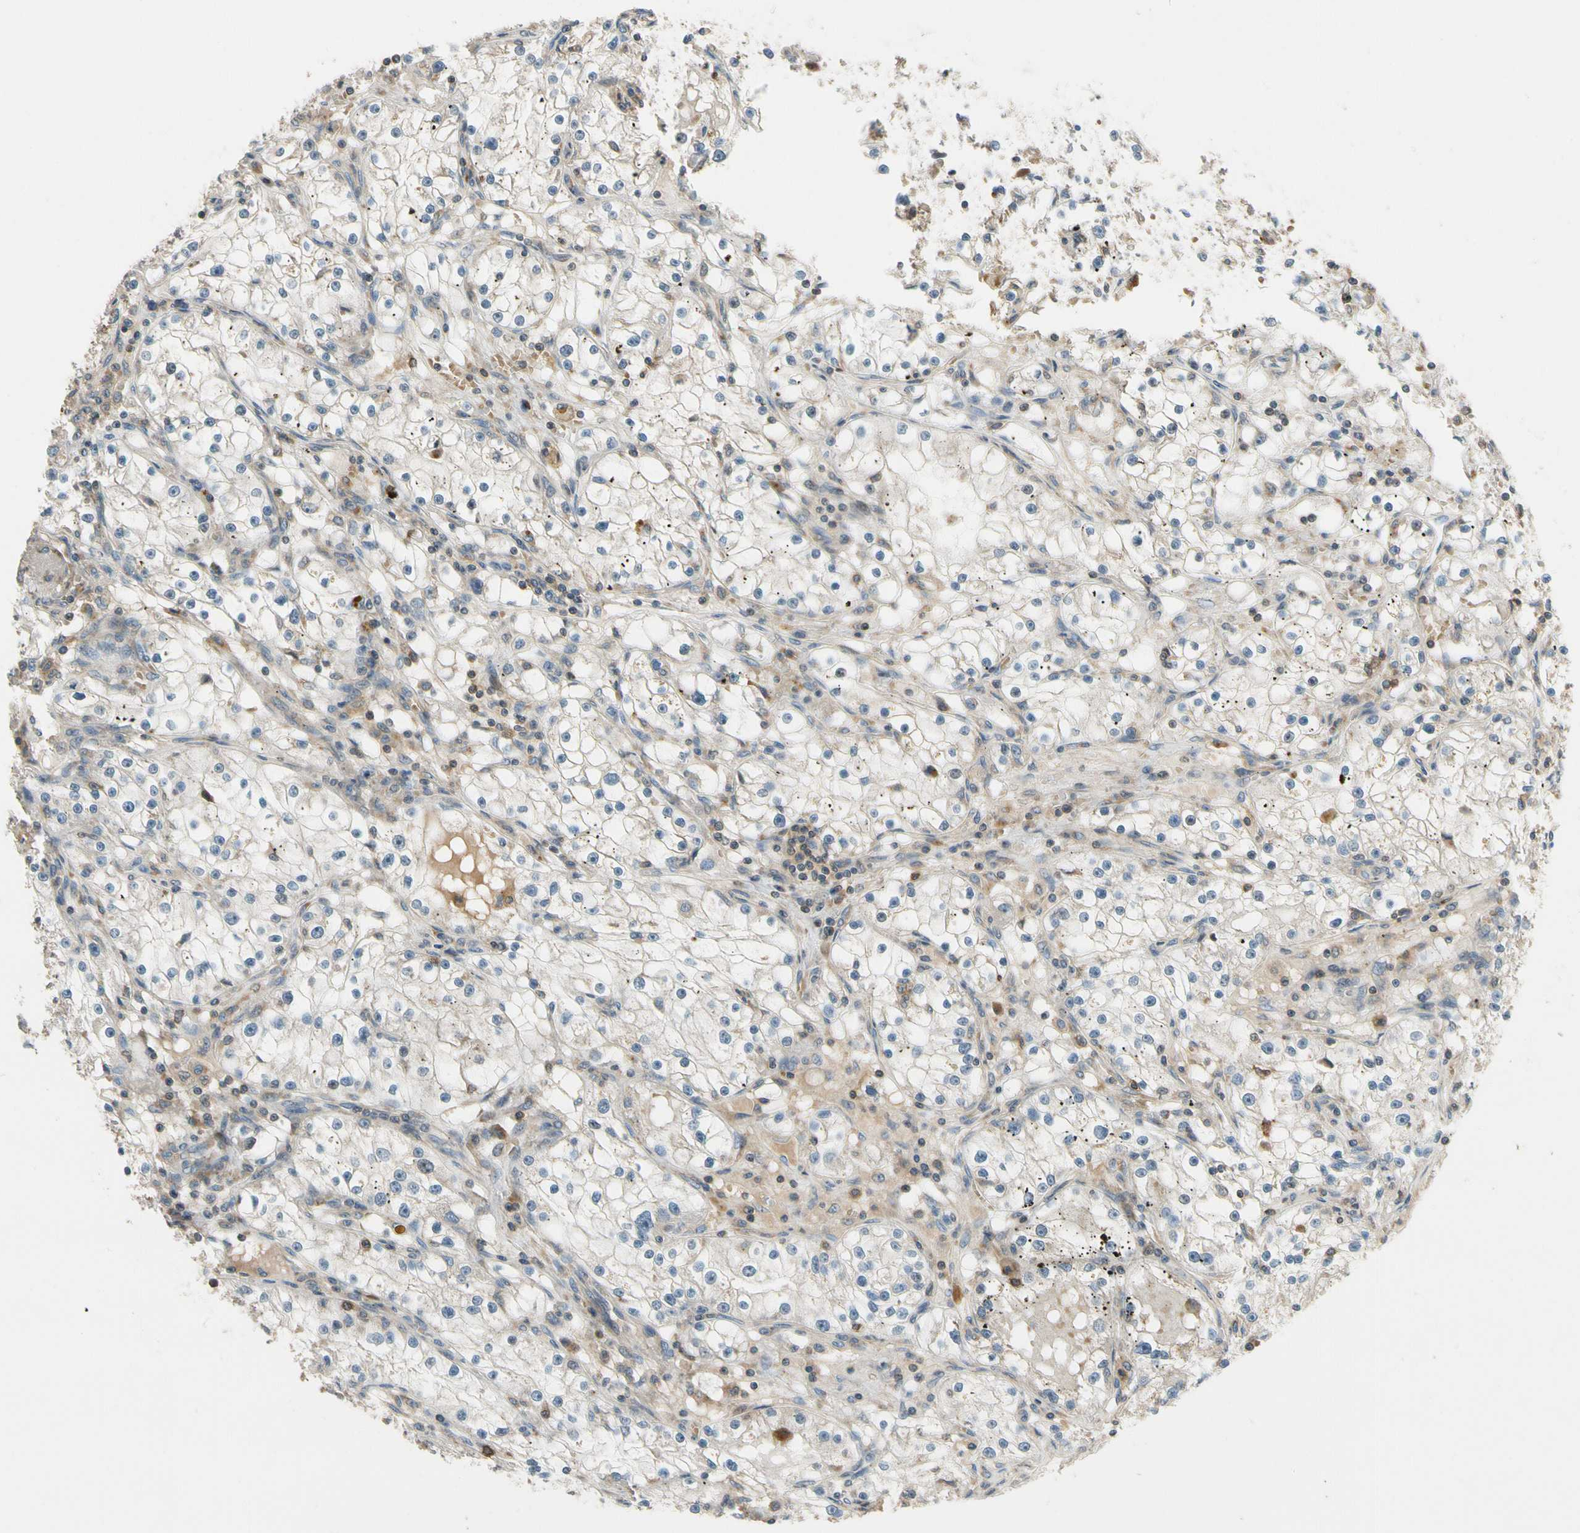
{"staining": {"intensity": "negative", "quantity": "none", "location": "none"}, "tissue": "renal cancer", "cell_type": "Tumor cells", "image_type": "cancer", "snomed": [{"axis": "morphology", "description": "Adenocarcinoma, NOS"}, {"axis": "topography", "description": "Kidney"}], "caption": "Tumor cells are negative for protein expression in human renal cancer (adenocarcinoma). Nuclei are stained in blue.", "gene": "MST1R", "patient": {"sex": "male", "age": 56}}